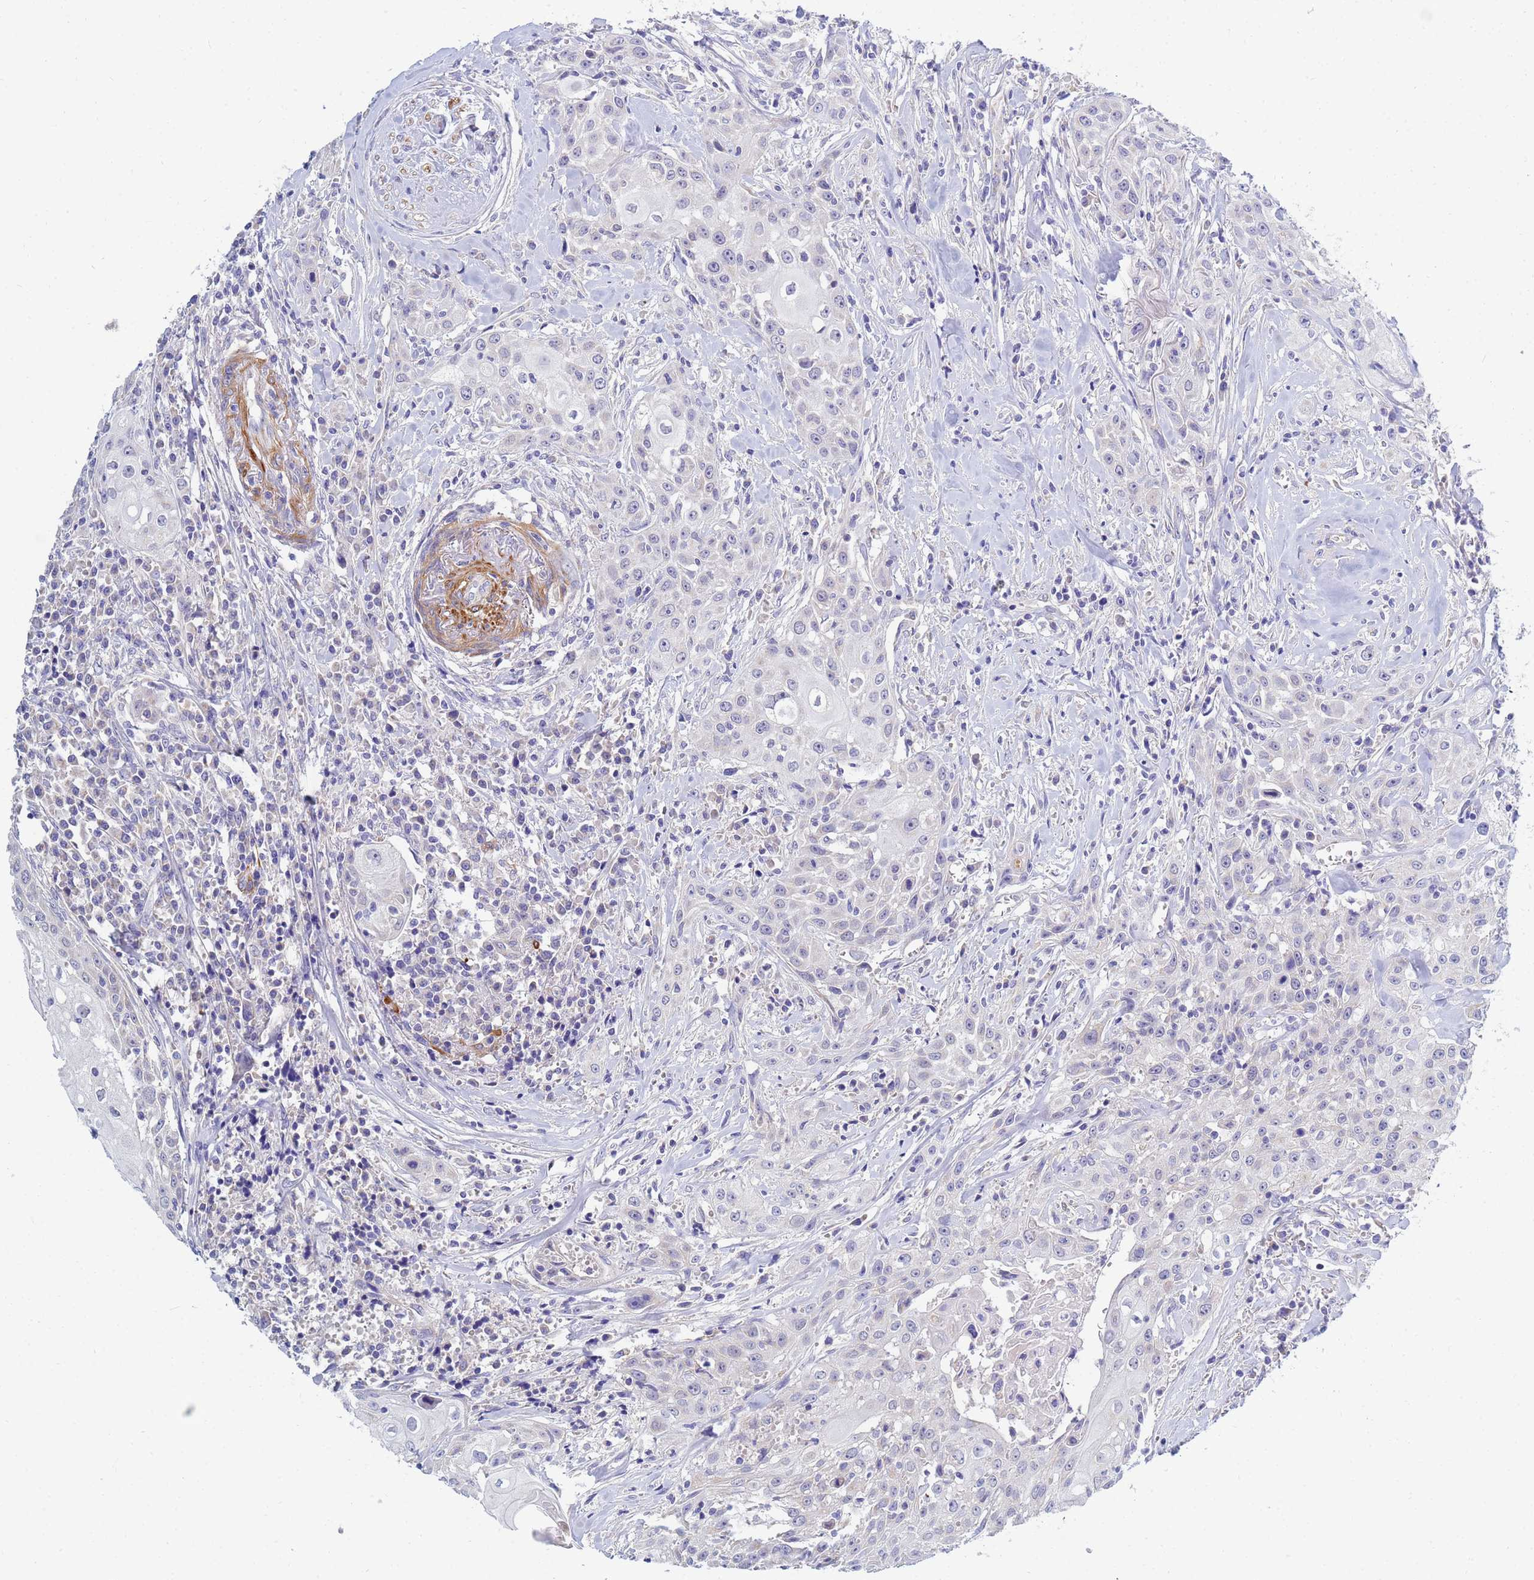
{"staining": {"intensity": "negative", "quantity": "none", "location": "none"}, "tissue": "head and neck cancer", "cell_type": "Tumor cells", "image_type": "cancer", "snomed": [{"axis": "morphology", "description": "Squamous cell carcinoma, NOS"}, {"axis": "topography", "description": "Oral tissue"}, {"axis": "topography", "description": "Head-Neck"}], "caption": "Tumor cells show no significant protein positivity in head and neck cancer (squamous cell carcinoma).", "gene": "SDR39U1", "patient": {"sex": "female", "age": 82}}